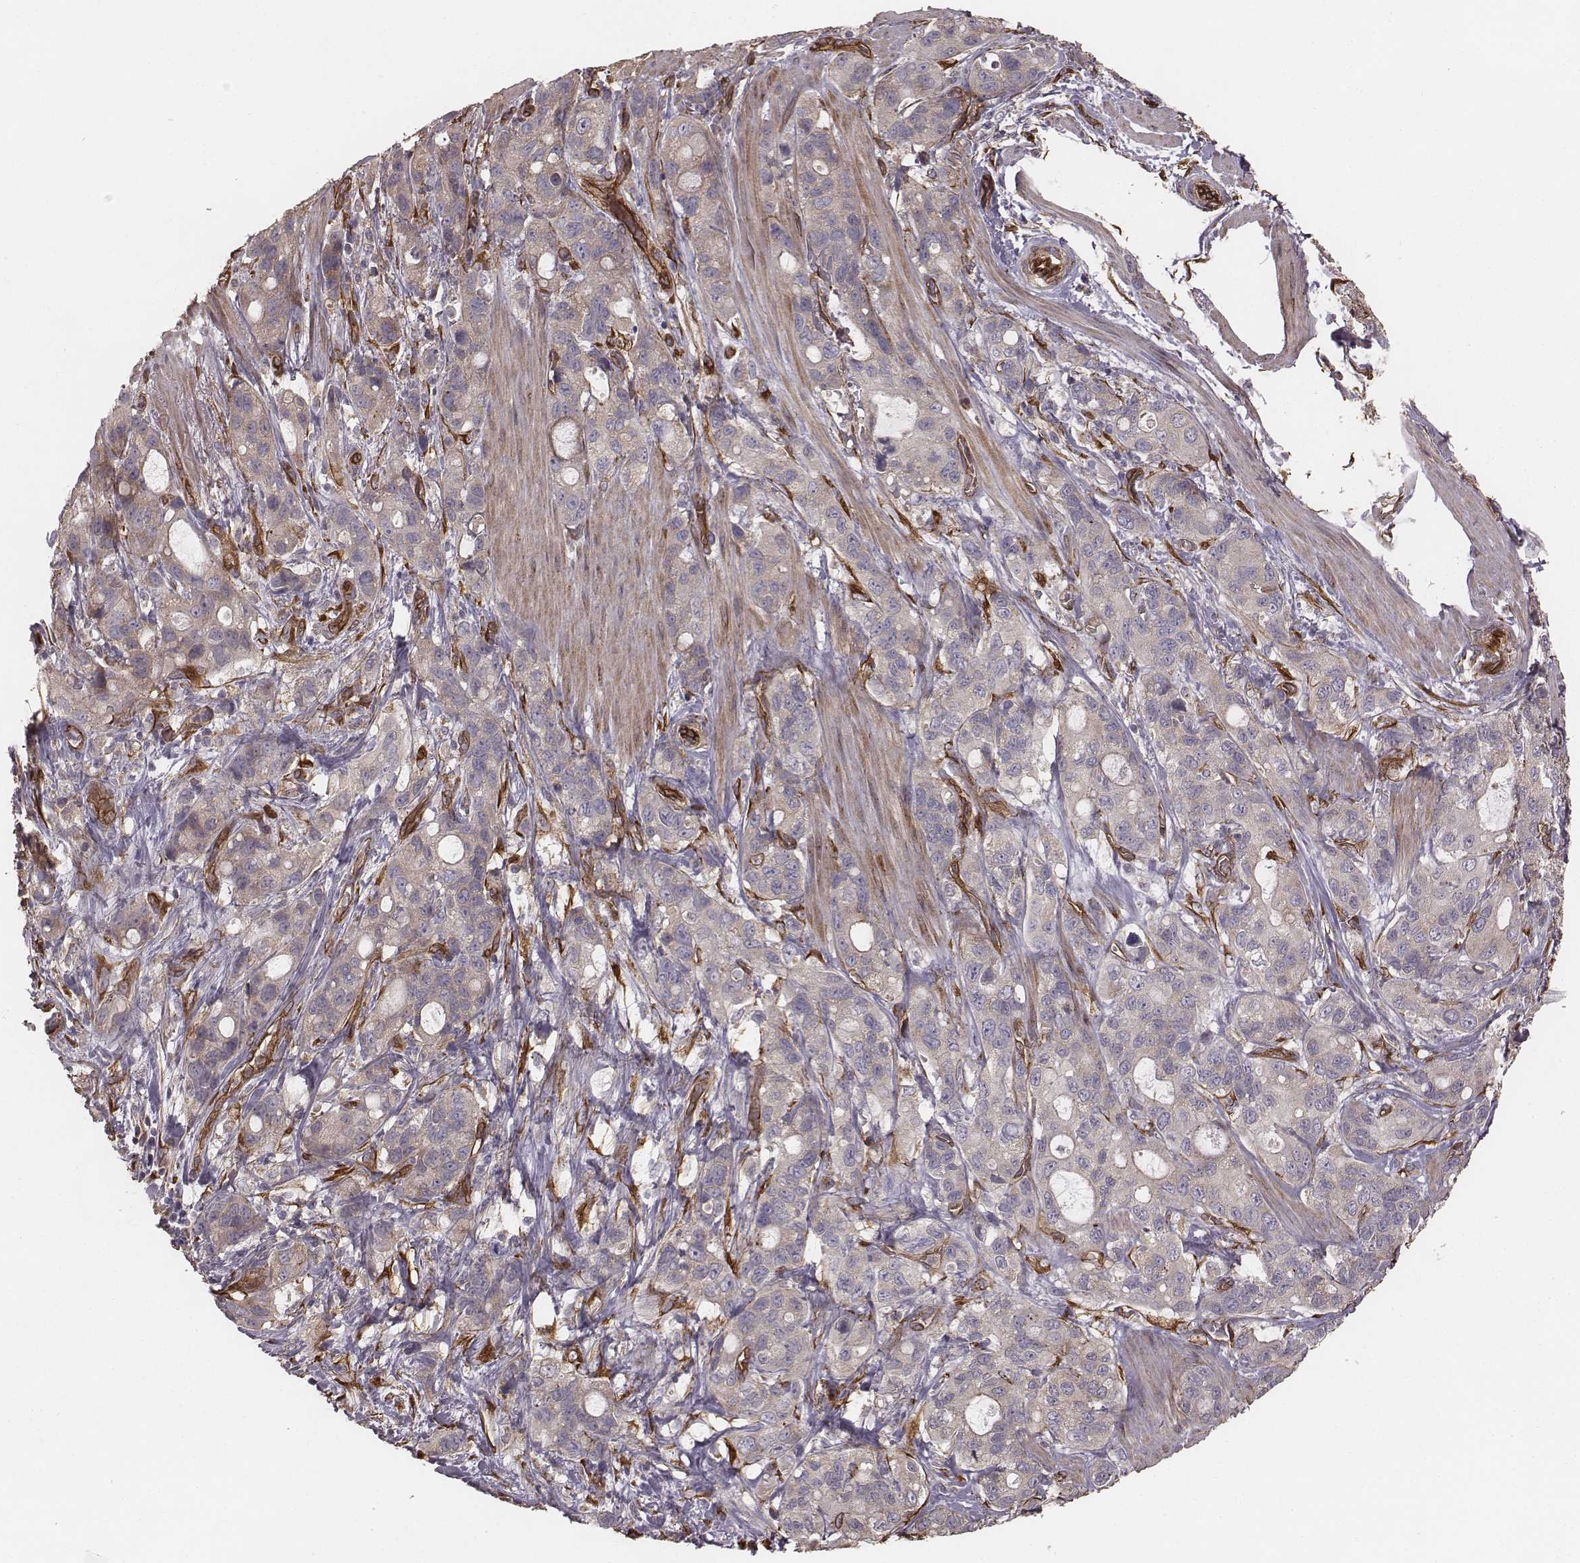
{"staining": {"intensity": "weak", "quantity": ">75%", "location": "cytoplasmic/membranous"}, "tissue": "stomach cancer", "cell_type": "Tumor cells", "image_type": "cancer", "snomed": [{"axis": "morphology", "description": "Adenocarcinoma, NOS"}, {"axis": "topography", "description": "Stomach"}], "caption": "DAB (3,3'-diaminobenzidine) immunohistochemical staining of human adenocarcinoma (stomach) displays weak cytoplasmic/membranous protein expression in about >75% of tumor cells. (DAB (3,3'-diaminobenzidine) IHC, brown staining for protein, blue staining for nuclei).", "gene": "PALMD", "patient": {"sex": "male", "age": 63}}